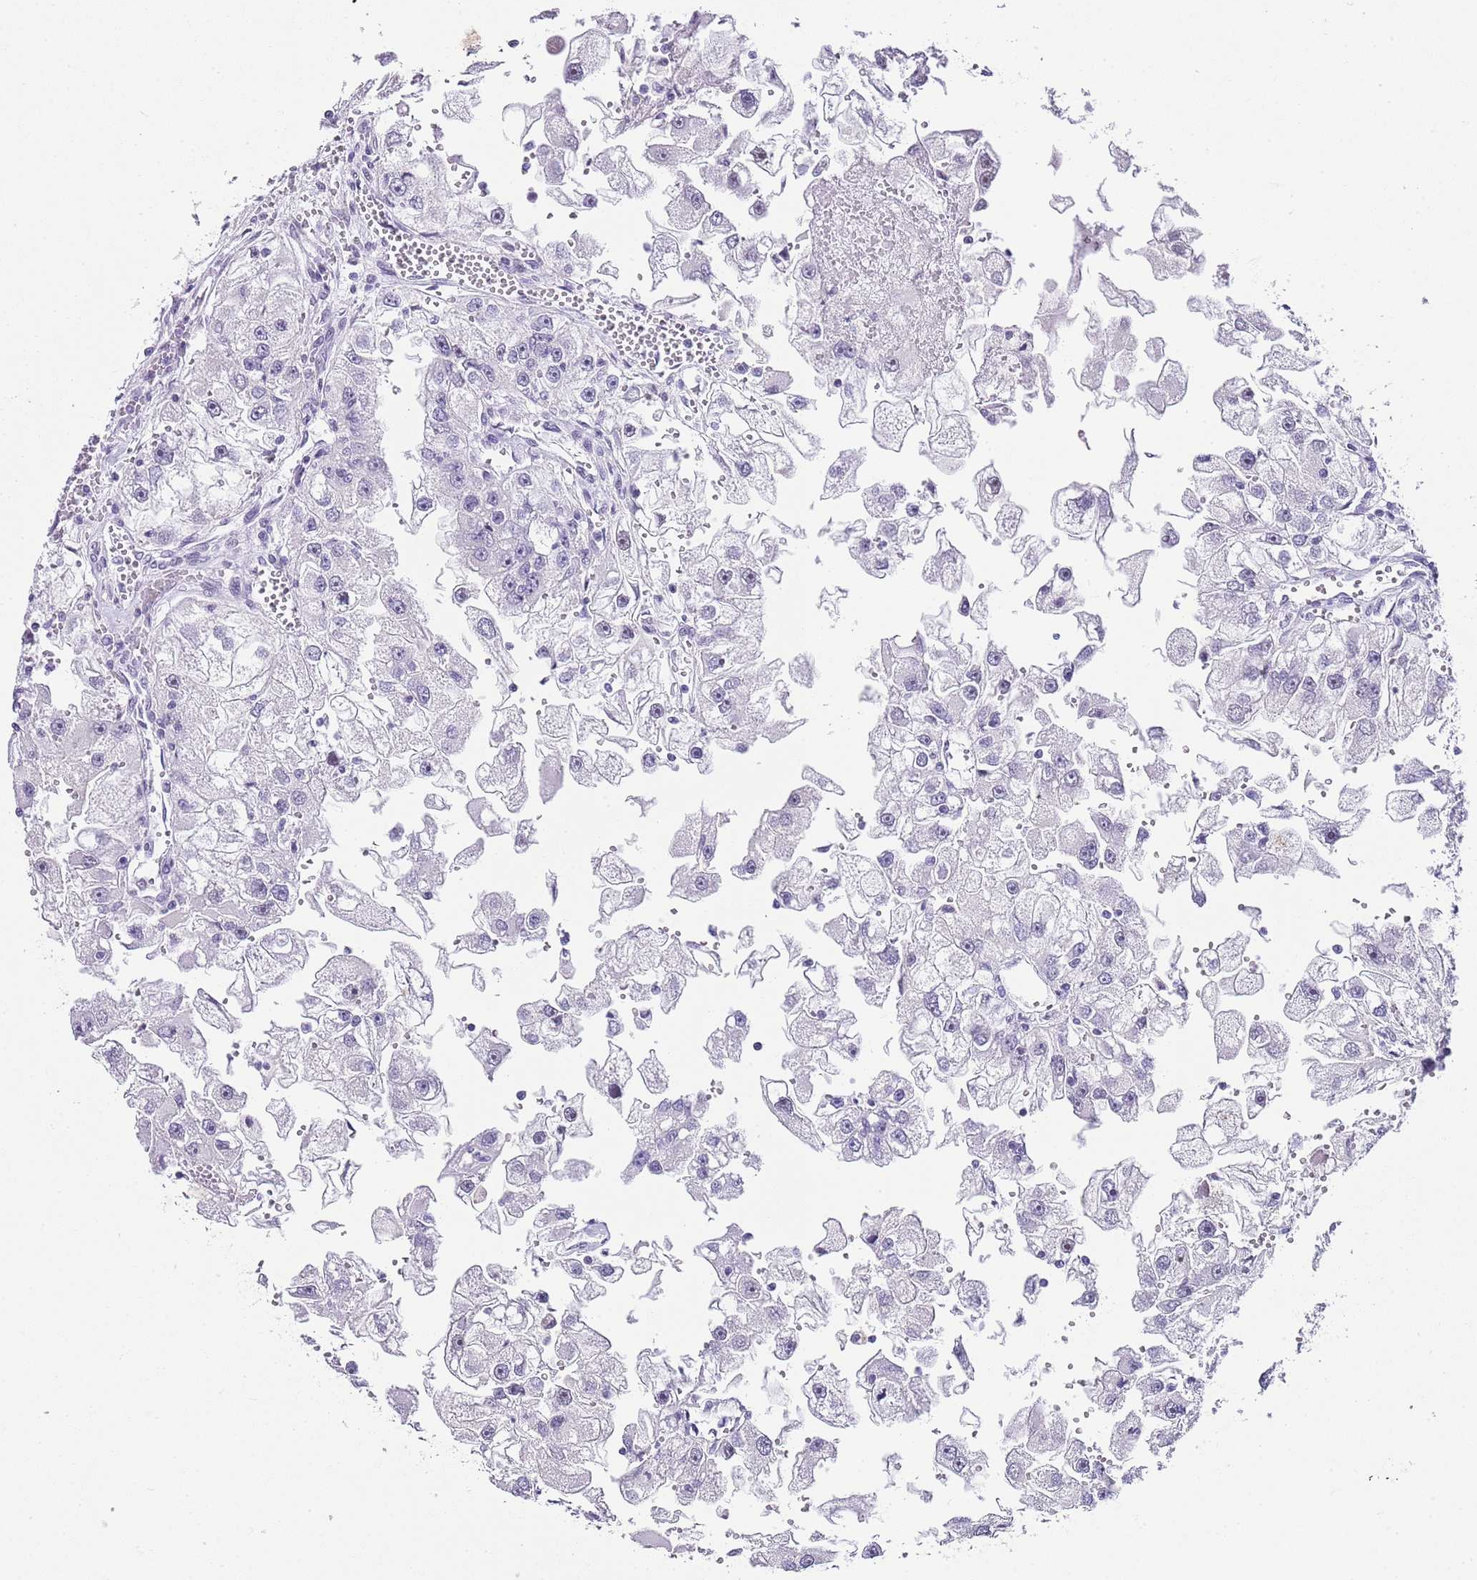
{"staining": {"intensity": "negative", "quantity": "none", "location": "none"}, "tissue": "renal cancer", "cell_type": "Tumor cells", "image_type": "cancer", "snomed": [{"axis": "morphology", "description": "Adenocarcinoma, NOS"}, {"axis": "topography", "description": "Kidney"}], "caption": "High magnification brightfield microscopy of renal cancer stained with DAB (3,3'-diaminobenzidine) (brown) and counterstained with hematoxylin (blue): tumor cells show no significant expression.", "gene": "NOP56", "patient": {"sex": "male", "age": 63}}